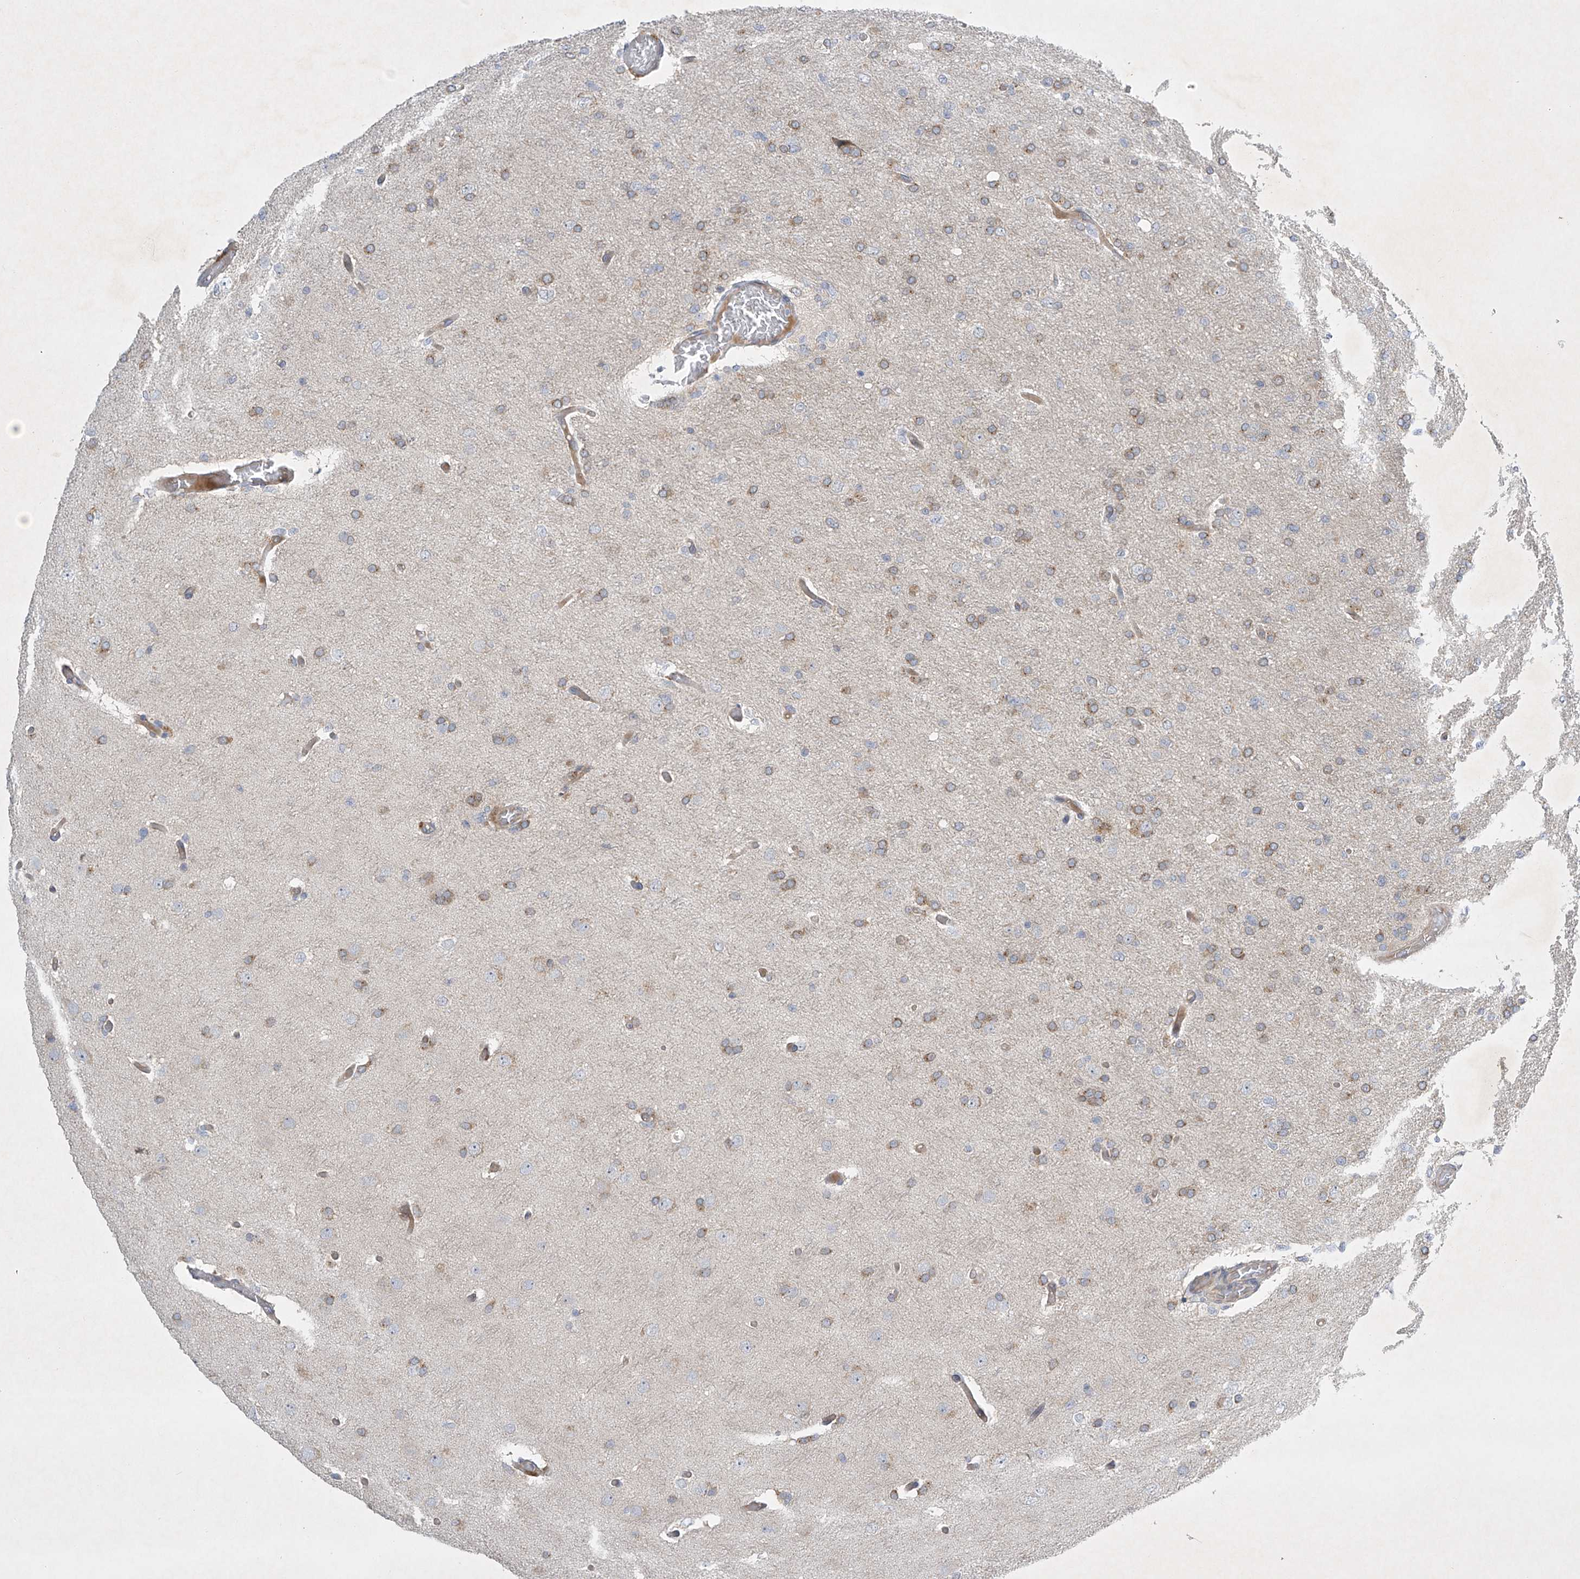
{"staining": {"intensity": "negative", "quantity": "none", "location": "none"}, "tissue": "glioma", "cell_type": "Tumor cells", "image_type": "cancer", "snomed": [{"axis": "morphology", "description": "Glioma, malignant, High grade"}, {"axis": "topography", "description": "Cerebral cortex"}], "caption": "There is no significant expression in tumor cells of glioma. Nuclei are stained in blue.", "gene": "TJAP1", "patient": {"sex": "female", "age": 36}}